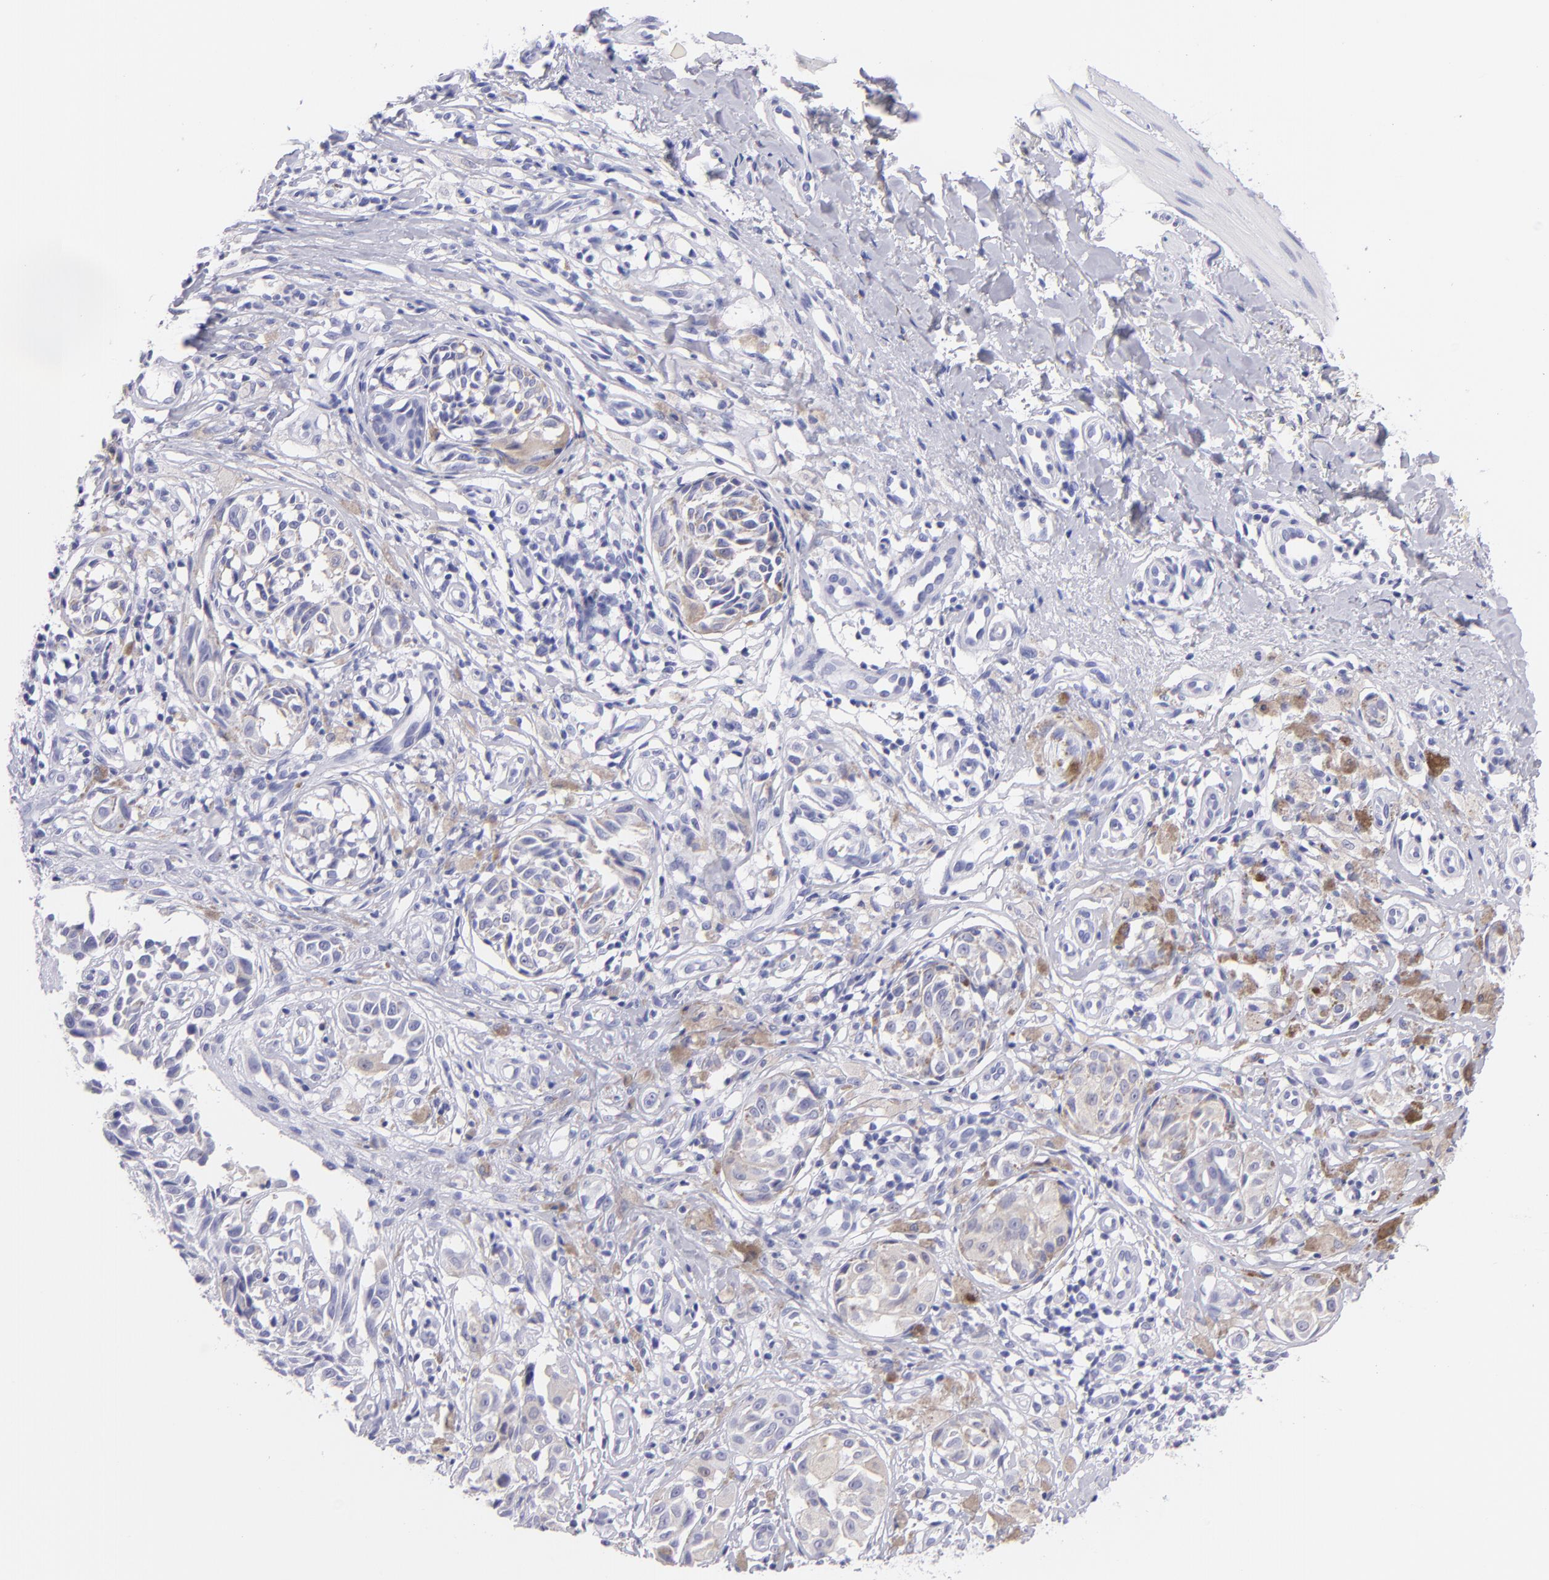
{"staining": {"intensity": "negative", "quantity": "none", "location": "none"}, "tissue": "melanoma", "cell_type": "Tumor cells", "image_type": "cancer", "snomed": [{"axis": "morphology", "description": "Malignant melanoma, NOS"}, {"axis": "topography", "description": "Skin"}], "caption": "Tumor cells are negative for brown protein staining in melanoma. Brightfield microscopy of immunohistochemistry (IHC) stained with DAB (3,3'-diaminobenzidine) (brown) and hematoxylin (blue), captured at high magnification.", "gene": "CNP", "patient": {"sex": "male", "age": 67}}